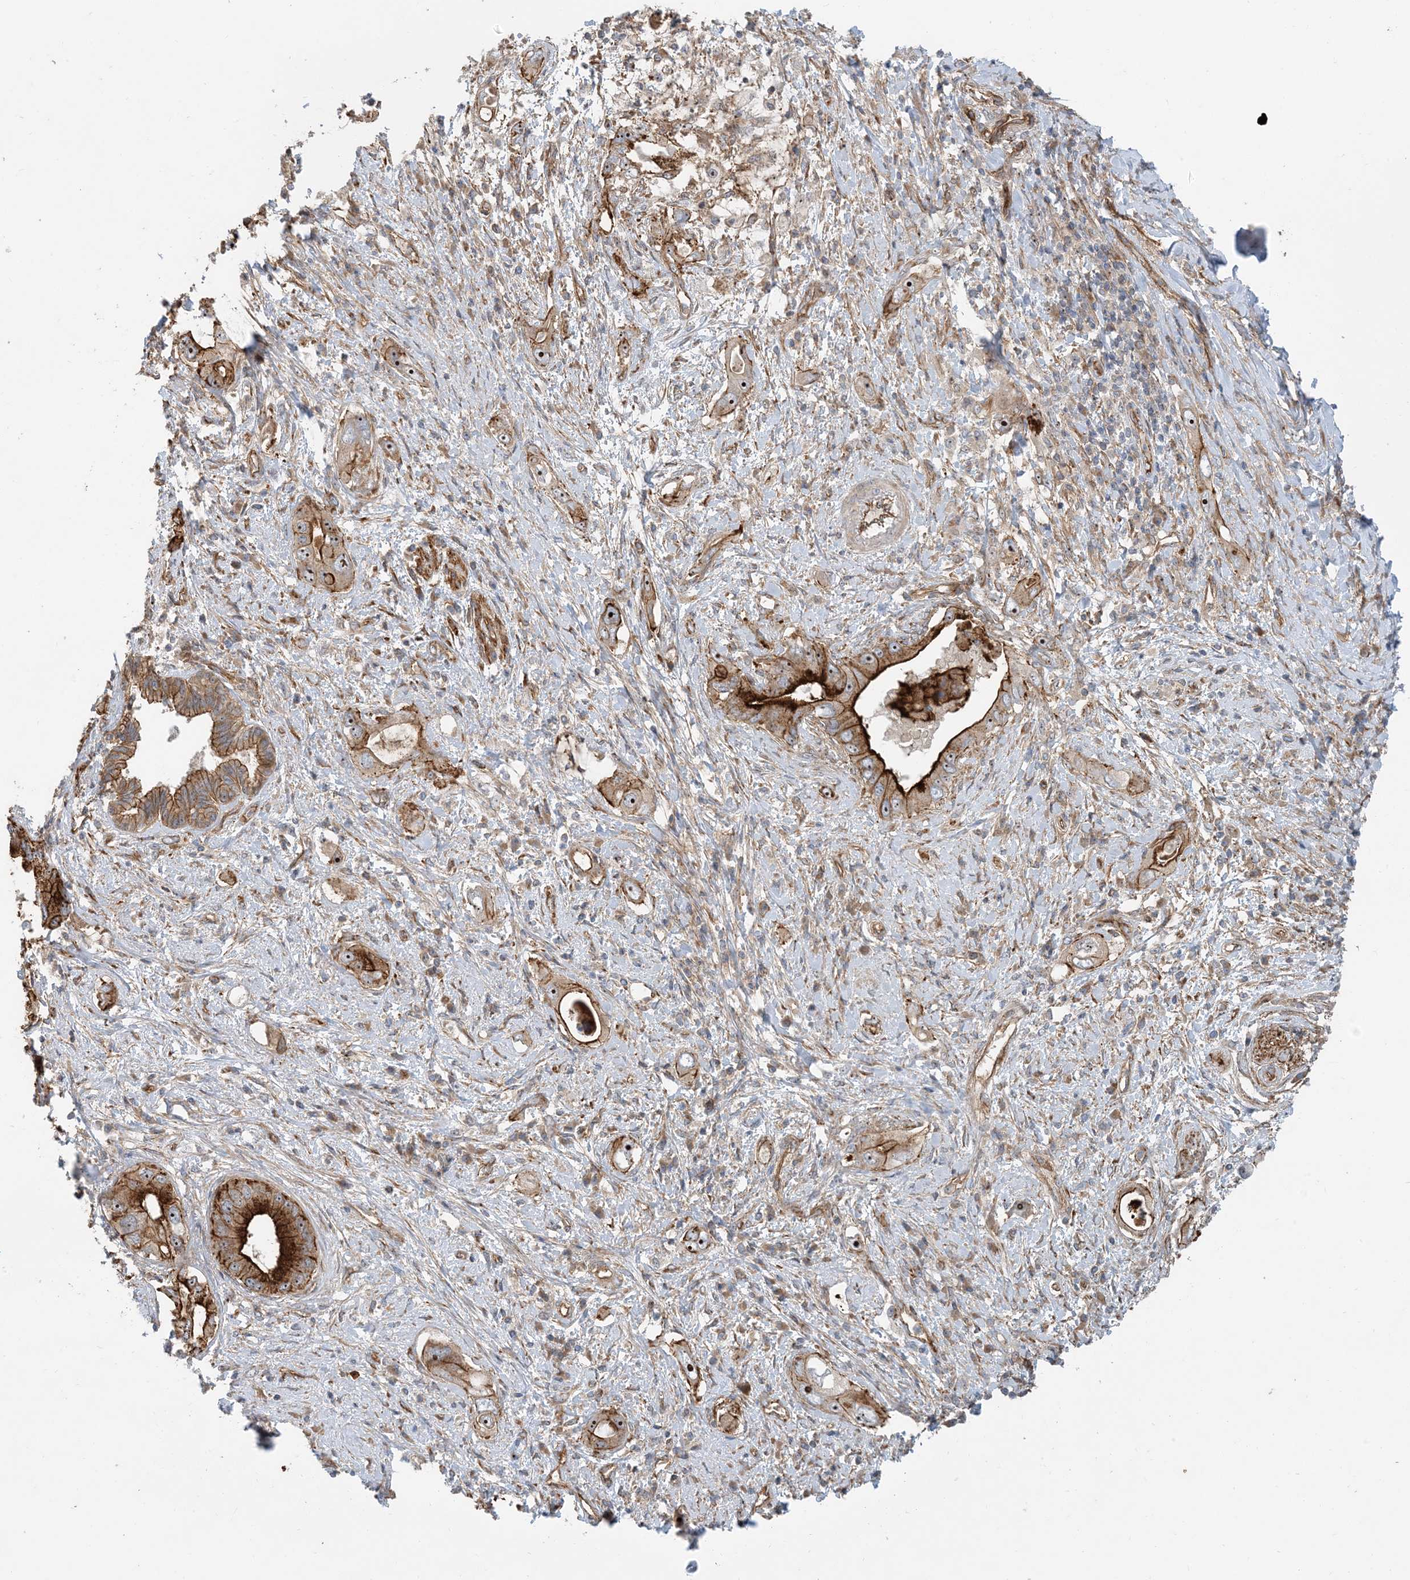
{"staining": {"intensity": "strong", "quantity": ">75%", "location": "cytoplasmic/membranous,nuclear"}, "tissue": "pancreatic cancer", "cell_type": "Tumor cells", "image_type": "cancer", "snomed": [{"axis": "morphology", "description": "Inflammation, NOS"}, {"axis": "morphology", "description": "Adenocarcinoma, NOS"}, {"axis": "topography", "description": "Pancreas"}], "caption": "Immunohistochemical staining of pancreatic cancer demonstrates high levels of strong cytoplasmic/membranous and nuclear protein expression in about >75% of tumor cells.", "gene": "MYL5", "patient": {"sex": "female", "age": 56}}